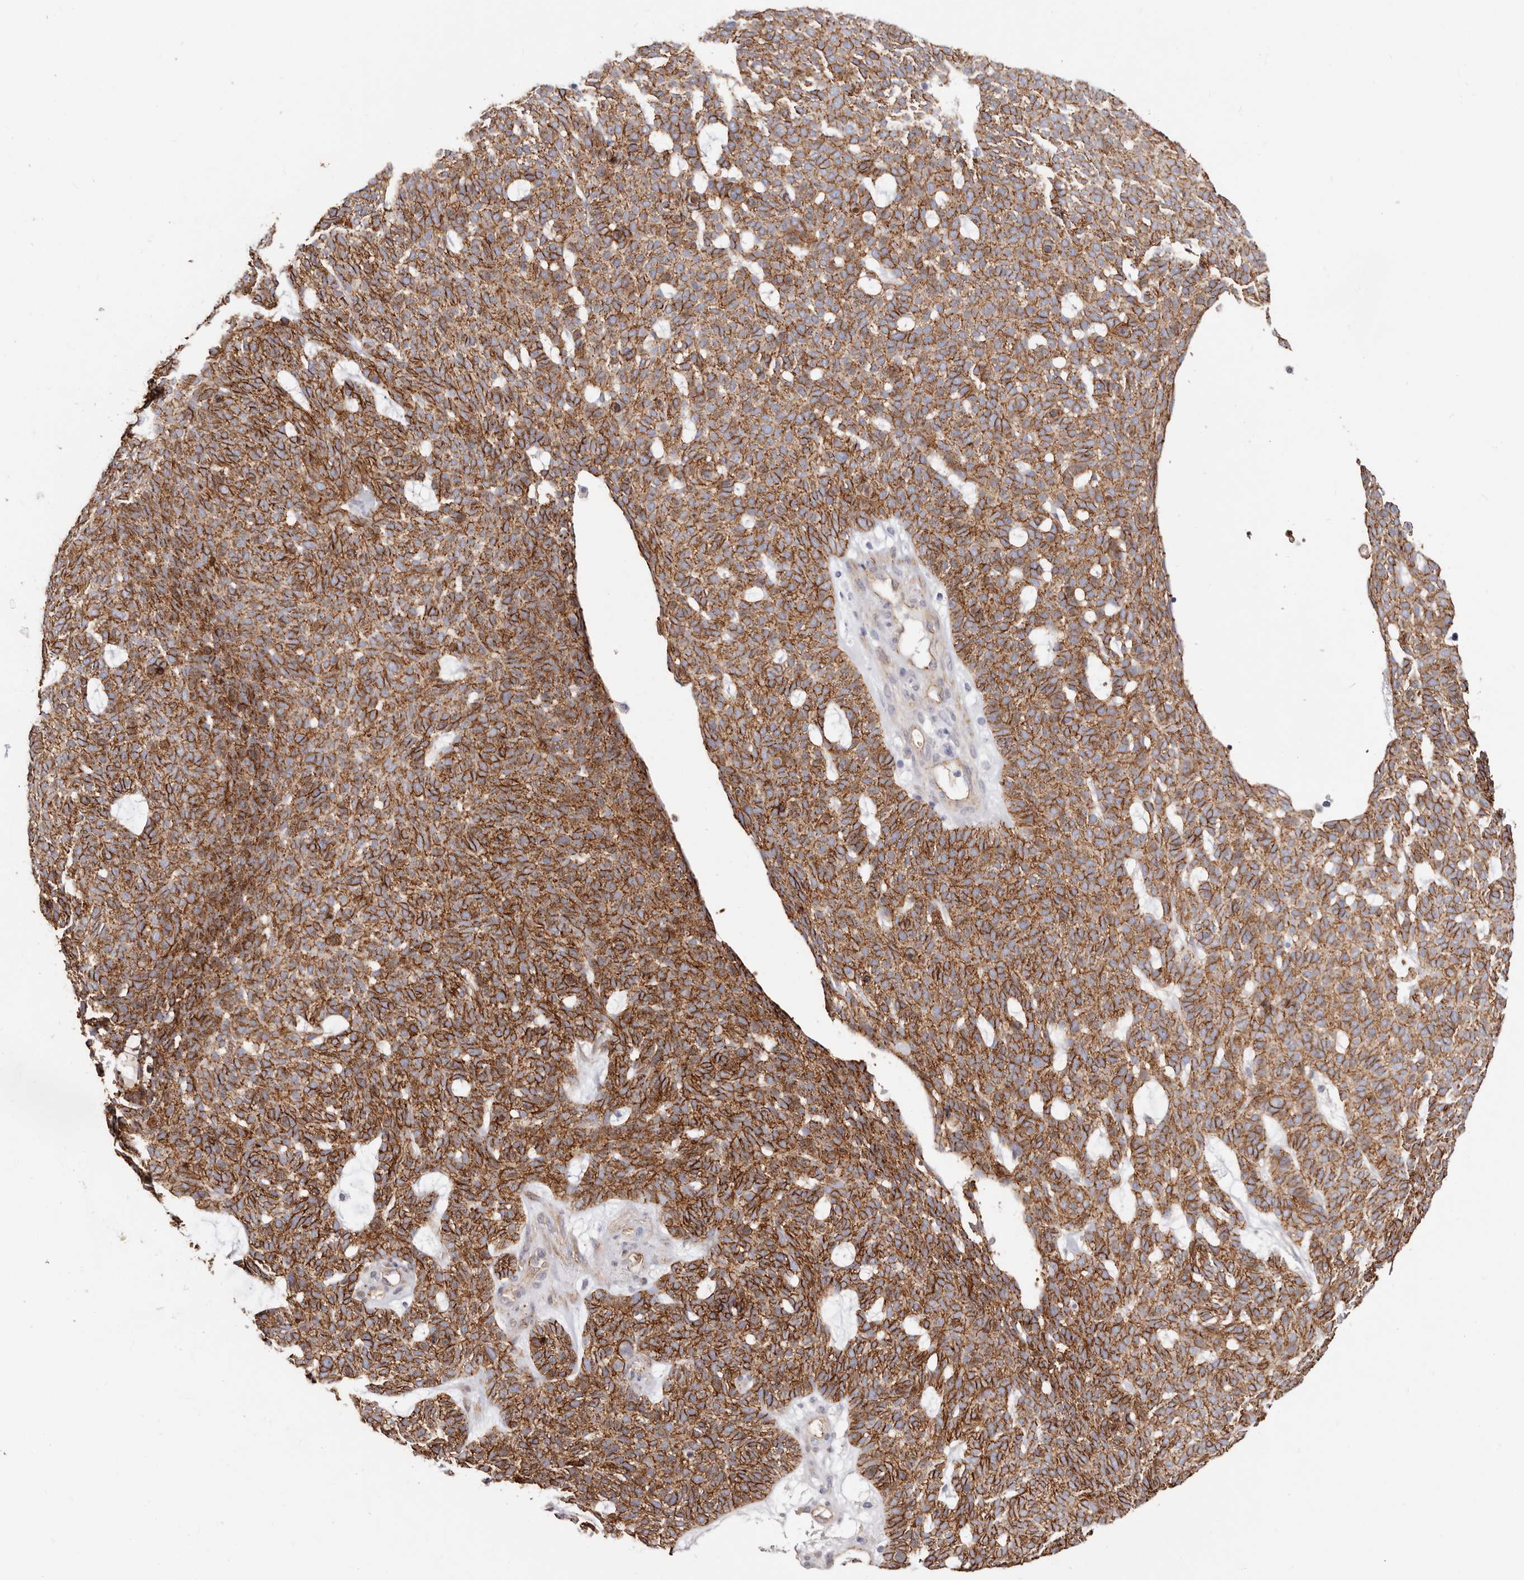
{"staining": {"intensity": "strong", "quantity": ">75%", "location": "cytoplasmic/membranous"}, "tissue": "skin cancer", "cell_type": "Tumor cells", "image_type": "cancer", "snomed": [{"axis": "morphology", "description": "Squamous cell carcinoma, NOS"}, {"axis": "topography", "description": "Skin"}], "caption": "A high amount of strong cytoplasmic/membranous staining is seen in about >75% of tumor cells in squamous cell carcinoma (skin) tissue.", "gene": "CTNNB1", "patient": {"sex": "female", "age": 90}}